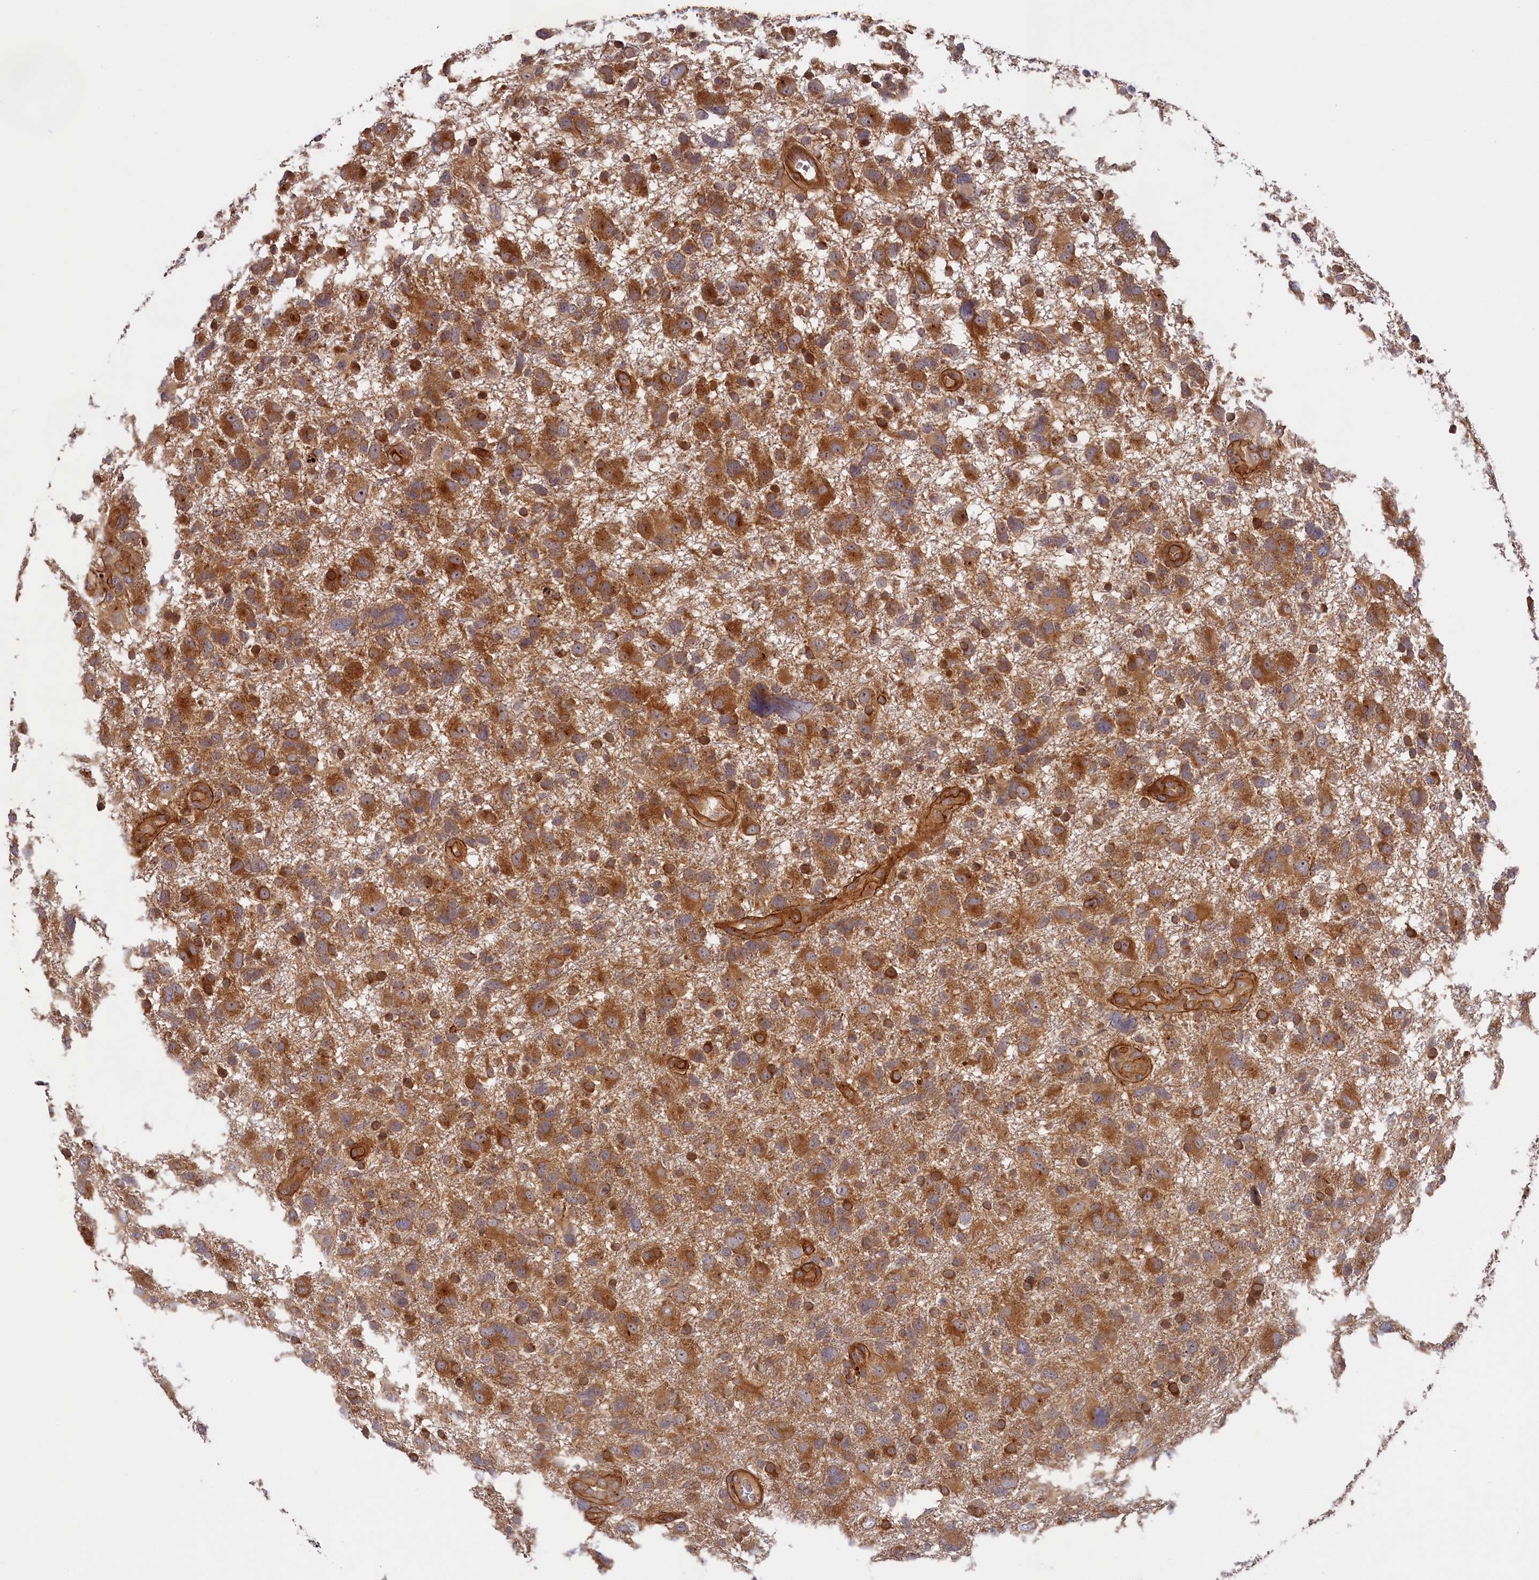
{"staining": {"intensity": "strong", "quantity": ">75%", "location": "cytoplasmic/membranous"}, "tissue": "glioma", "cell_type": "Tumor cells", "image_type": "cancer", "snomed": [{"axis": "morphology", "description": "Glioma, malignant, High grade"}, {"axis": "topography", "description": "Brain"}], "caption": "Protein expression analysis of human glioma reveals strong cytoplasmic/membranous expression in about >75% of tumor cells. (IHC, brightfield microscopy, high magnification).", "gene": "CEP44", "patient": {"sex": "male", "age": 61}}